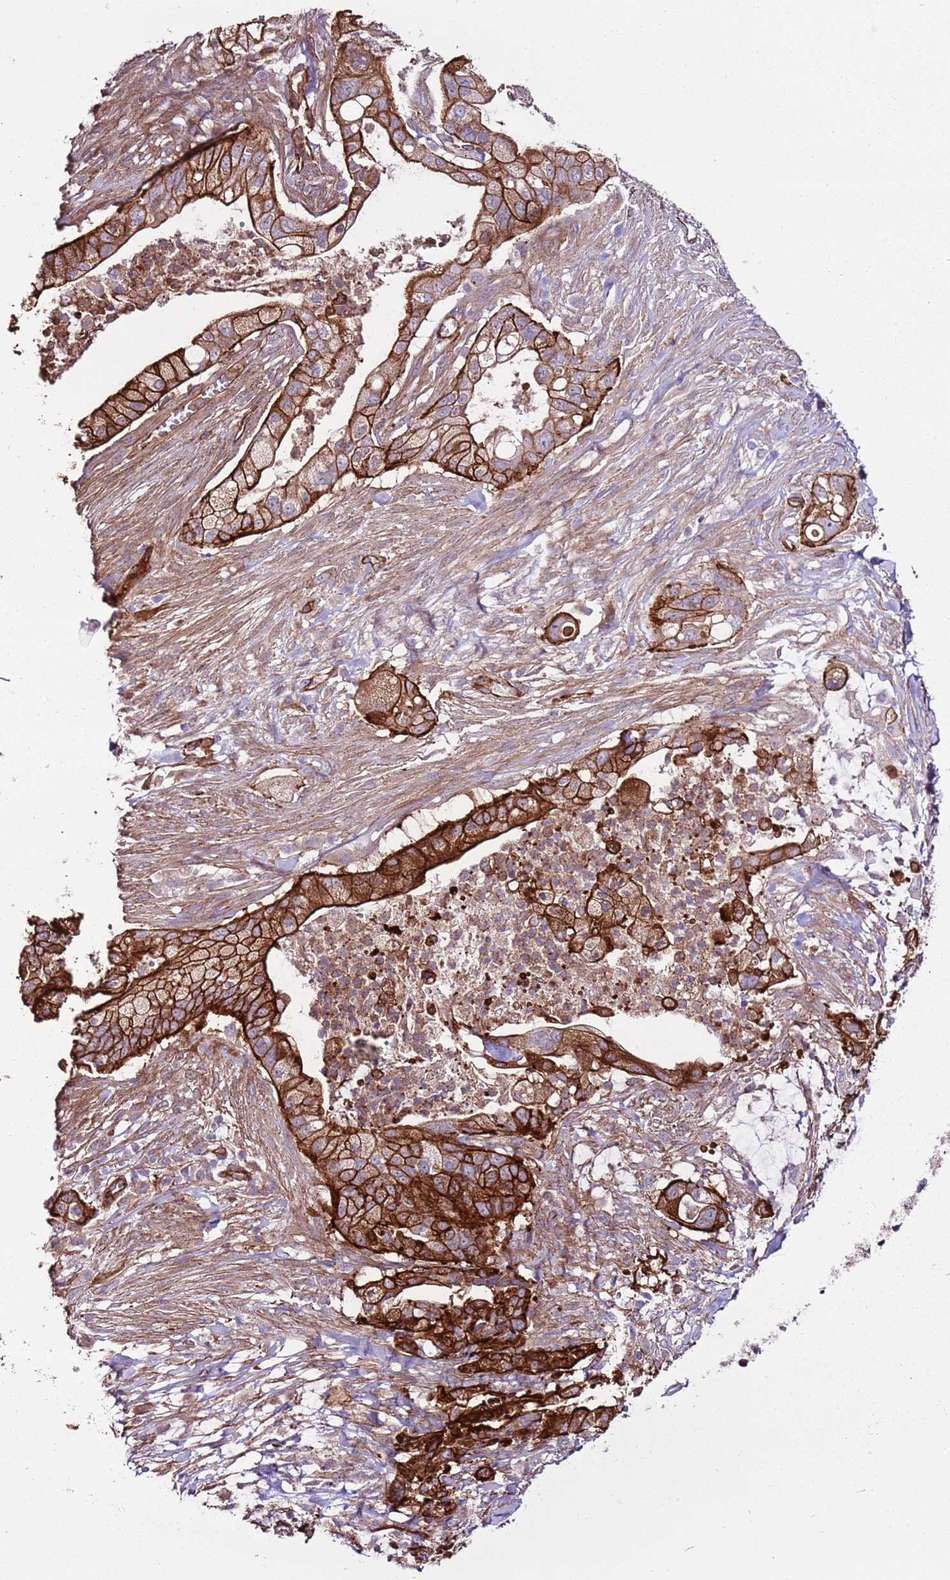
{"staining": {"intensity": "strong", "quantity": ">75%", "location": "cytoplasmic/membranous"}, "tissue": "pancreatic cancer", "cell_type": "Tumor cells", "image_type": "cancer", "snomed": [{"axis": "morphology", "description": "Adenocarcinoma, NOS"}, {"axis": "topography", "description": "Pancreas"}], "caption": "Protein staining by IHC reveals strong cytoplasmic/membranous staining in about >75% of tumor cells in pancreatic cancer.", "gene": "ZNF827", "patient": {"sex": "male", "age": 44}}